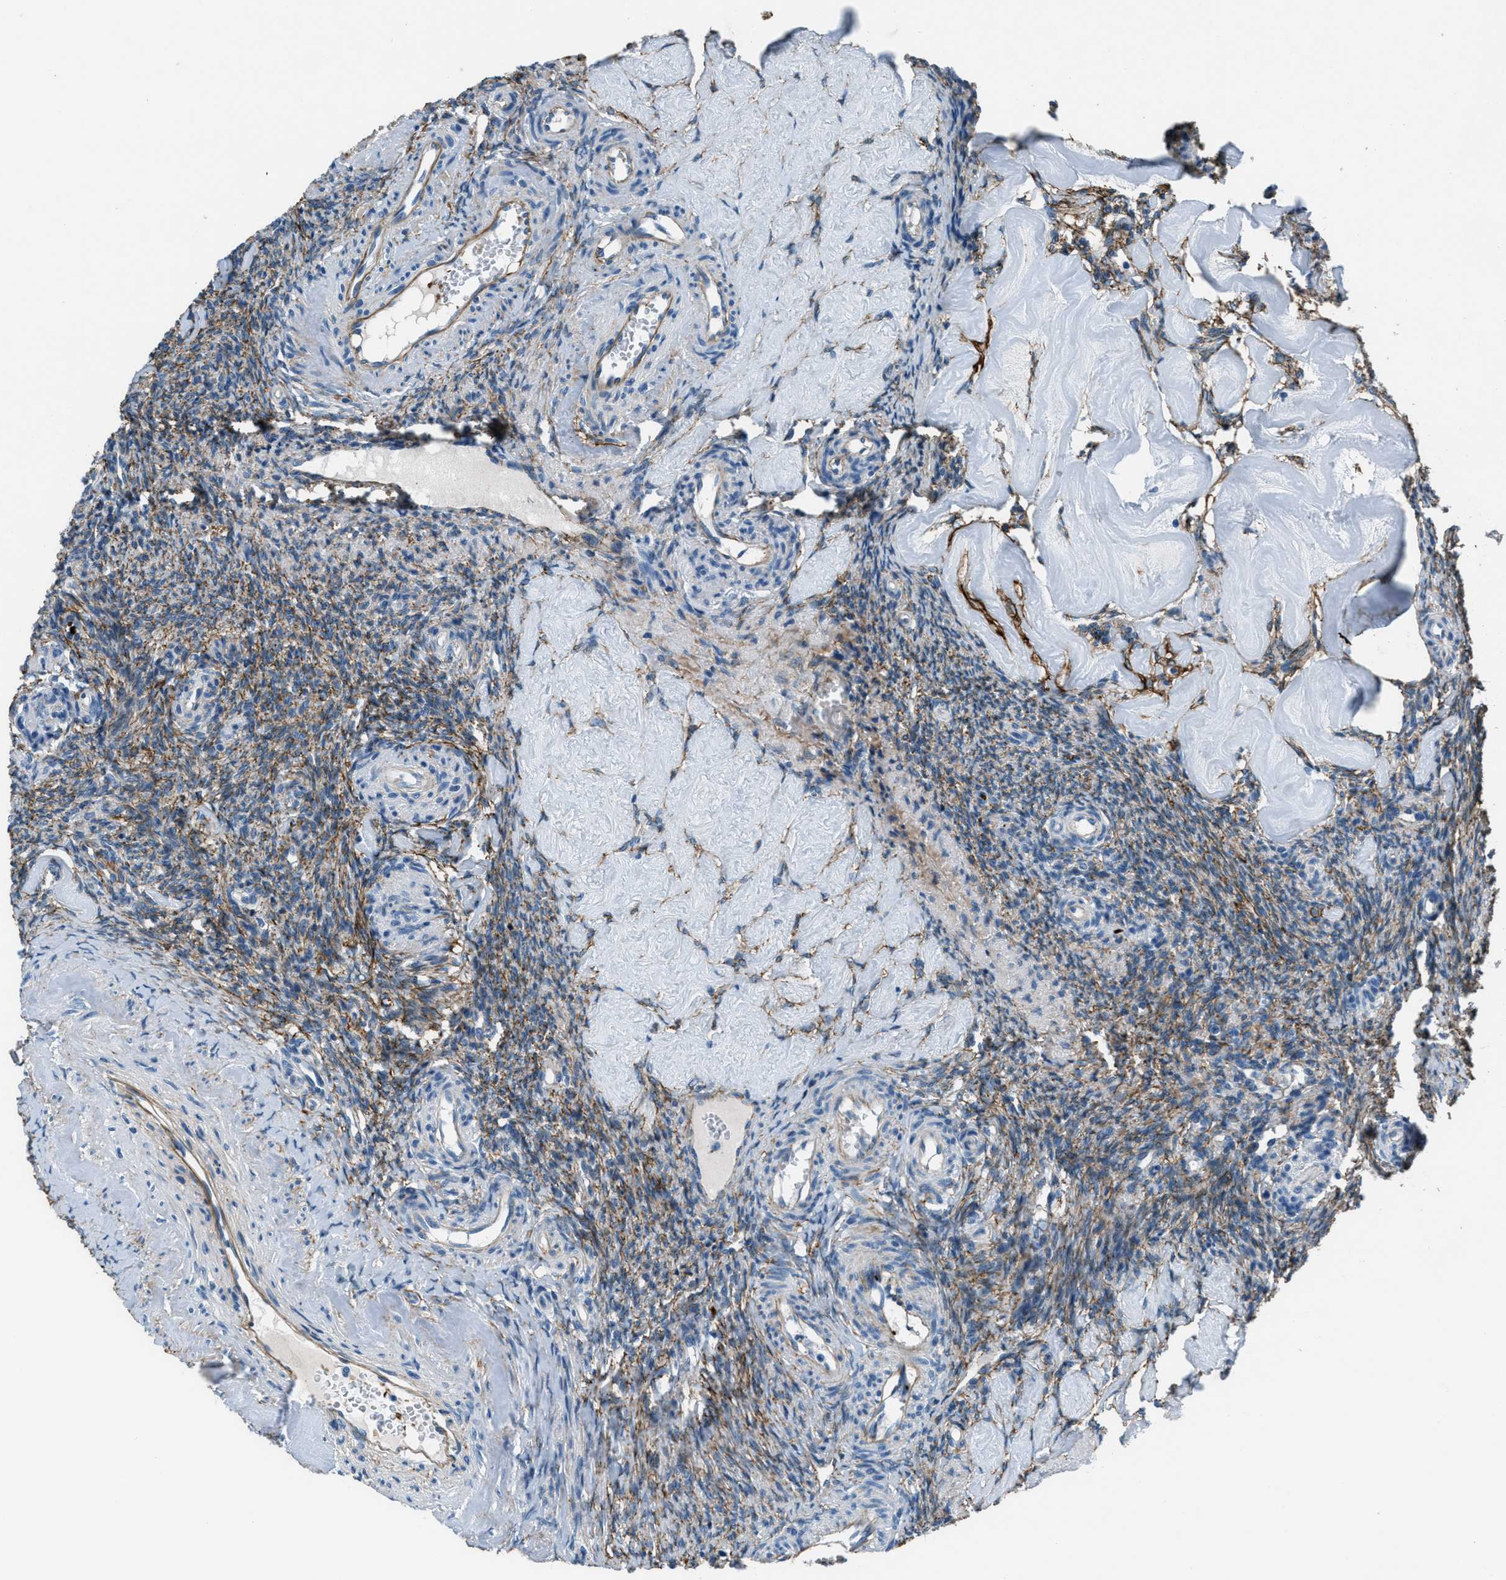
{"staining": {"intensity": "moderate", "quantity": "25%-75%", "location": "cytoplasmic/membranous"}, "tissue": "ovary", "cell_type": "Ovarian stroma cells", "image_type": "normal", "snomed": [{"axis": "morphology", "description": "Normal tissue, NOS"}, {"axis": "topography", "description": "Ovary"}], "caption": "Ovarian stroma cells reveal medium levels of moderate cytoplasmic/membranous staining in about 25%-75% of cells in benign human ovary. The staining was performed using DAB (3,3'-diaminobenzidine) to visualize the protein expression in brown, while the nuclei were stained in blue with hematoxylin (Magnification: 20x).", "gene": "FBN1", "patient": {"sex": "female", "age": 41}}